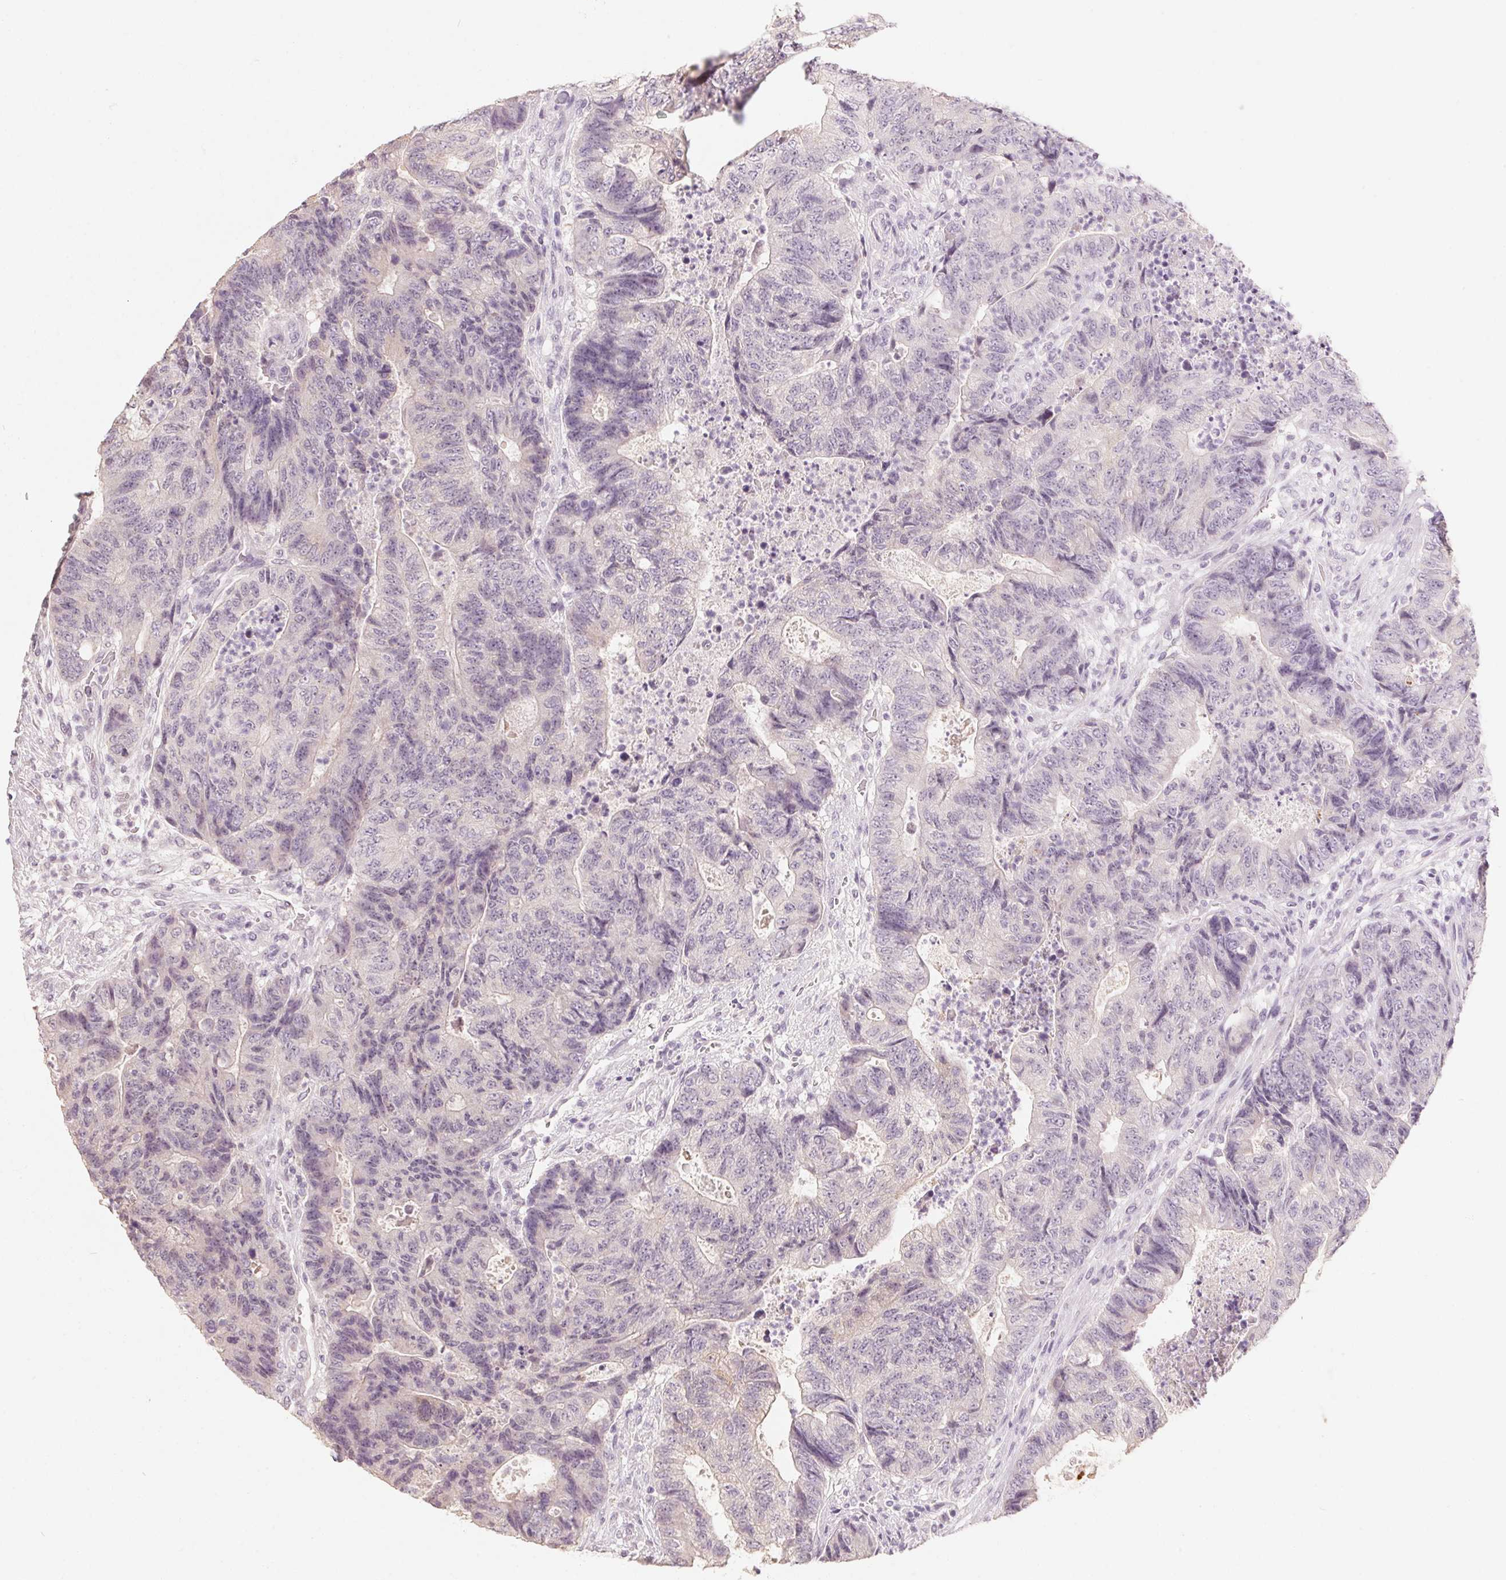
{"staining": {"intensity": "negative", "quantity": "none", "location": "none"}, "tissue": "colorectal cancer", "cell_type": "Tumor cells", "image_type": "cancer", "snomed": [{"axis": "morphology", "description": "Adenocarcinoma, NOS"}, {"axis": "topography", "description": "Colon"}], "caption": "IHC histopathology image of neoplastic tissue: colorectal adenocarcinoma stained with DAB exhibits no significant protein positivity in tumor cells.", "gene": "CAPZA3", "patient": {"sex": "female", "age": 48}}